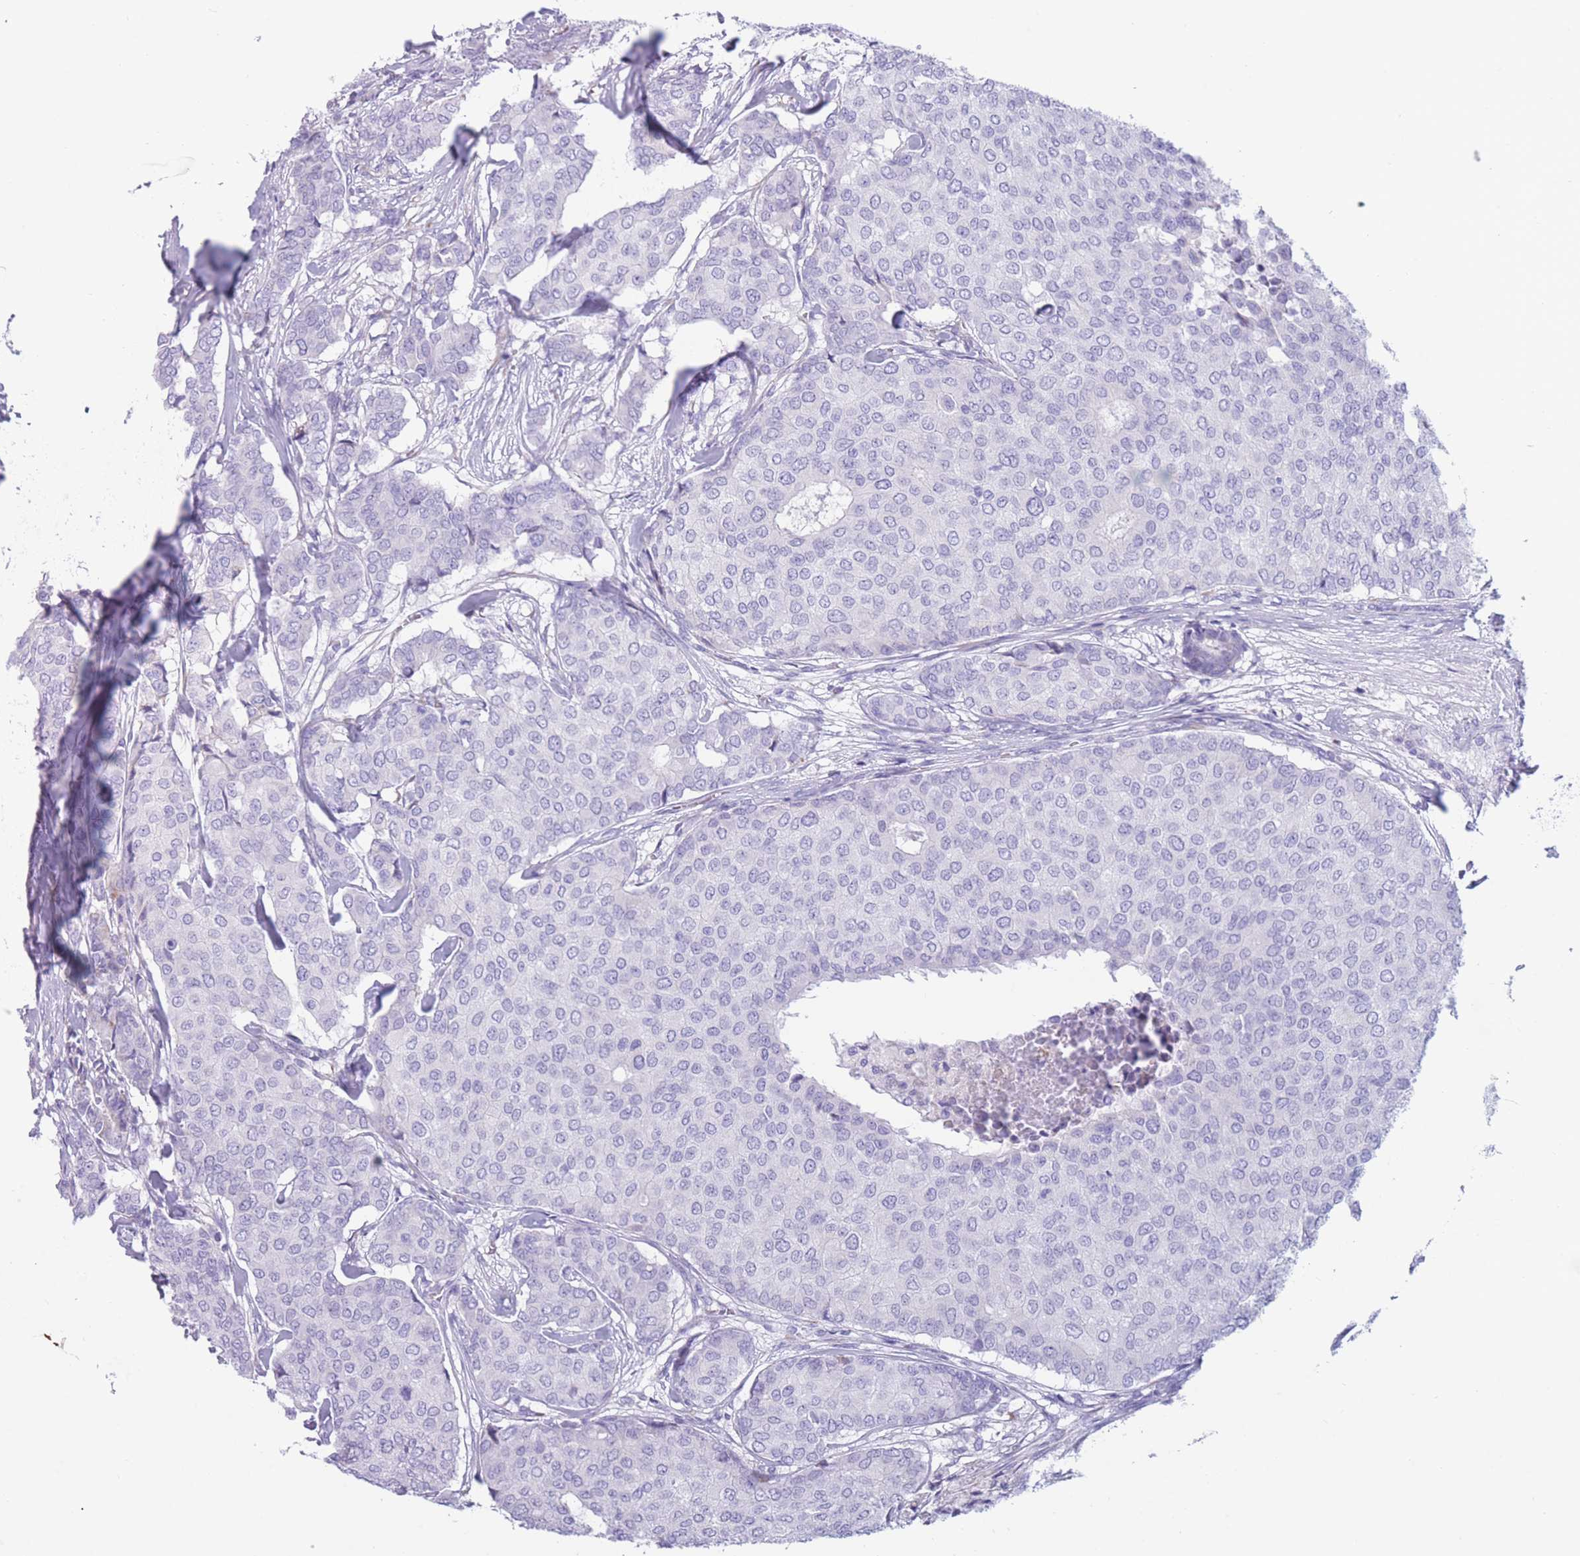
{"staining": {"intensity": "negative", "quantity": "none", "location": "none"}, "tissue": "breast cancer", "cell_type": "Tumor cells", "image_type": "cancer", "snomed": [{"axis": "morphology", "description": "Duct carcinoma"}, {"axis": "topography", "description": "Breast"}], "caption": "A photomicrograph of human breast cancer is negative for staining in tumor cells.", "gene": "COL27A1", "patient": {"sex": "female", "age": 75}}